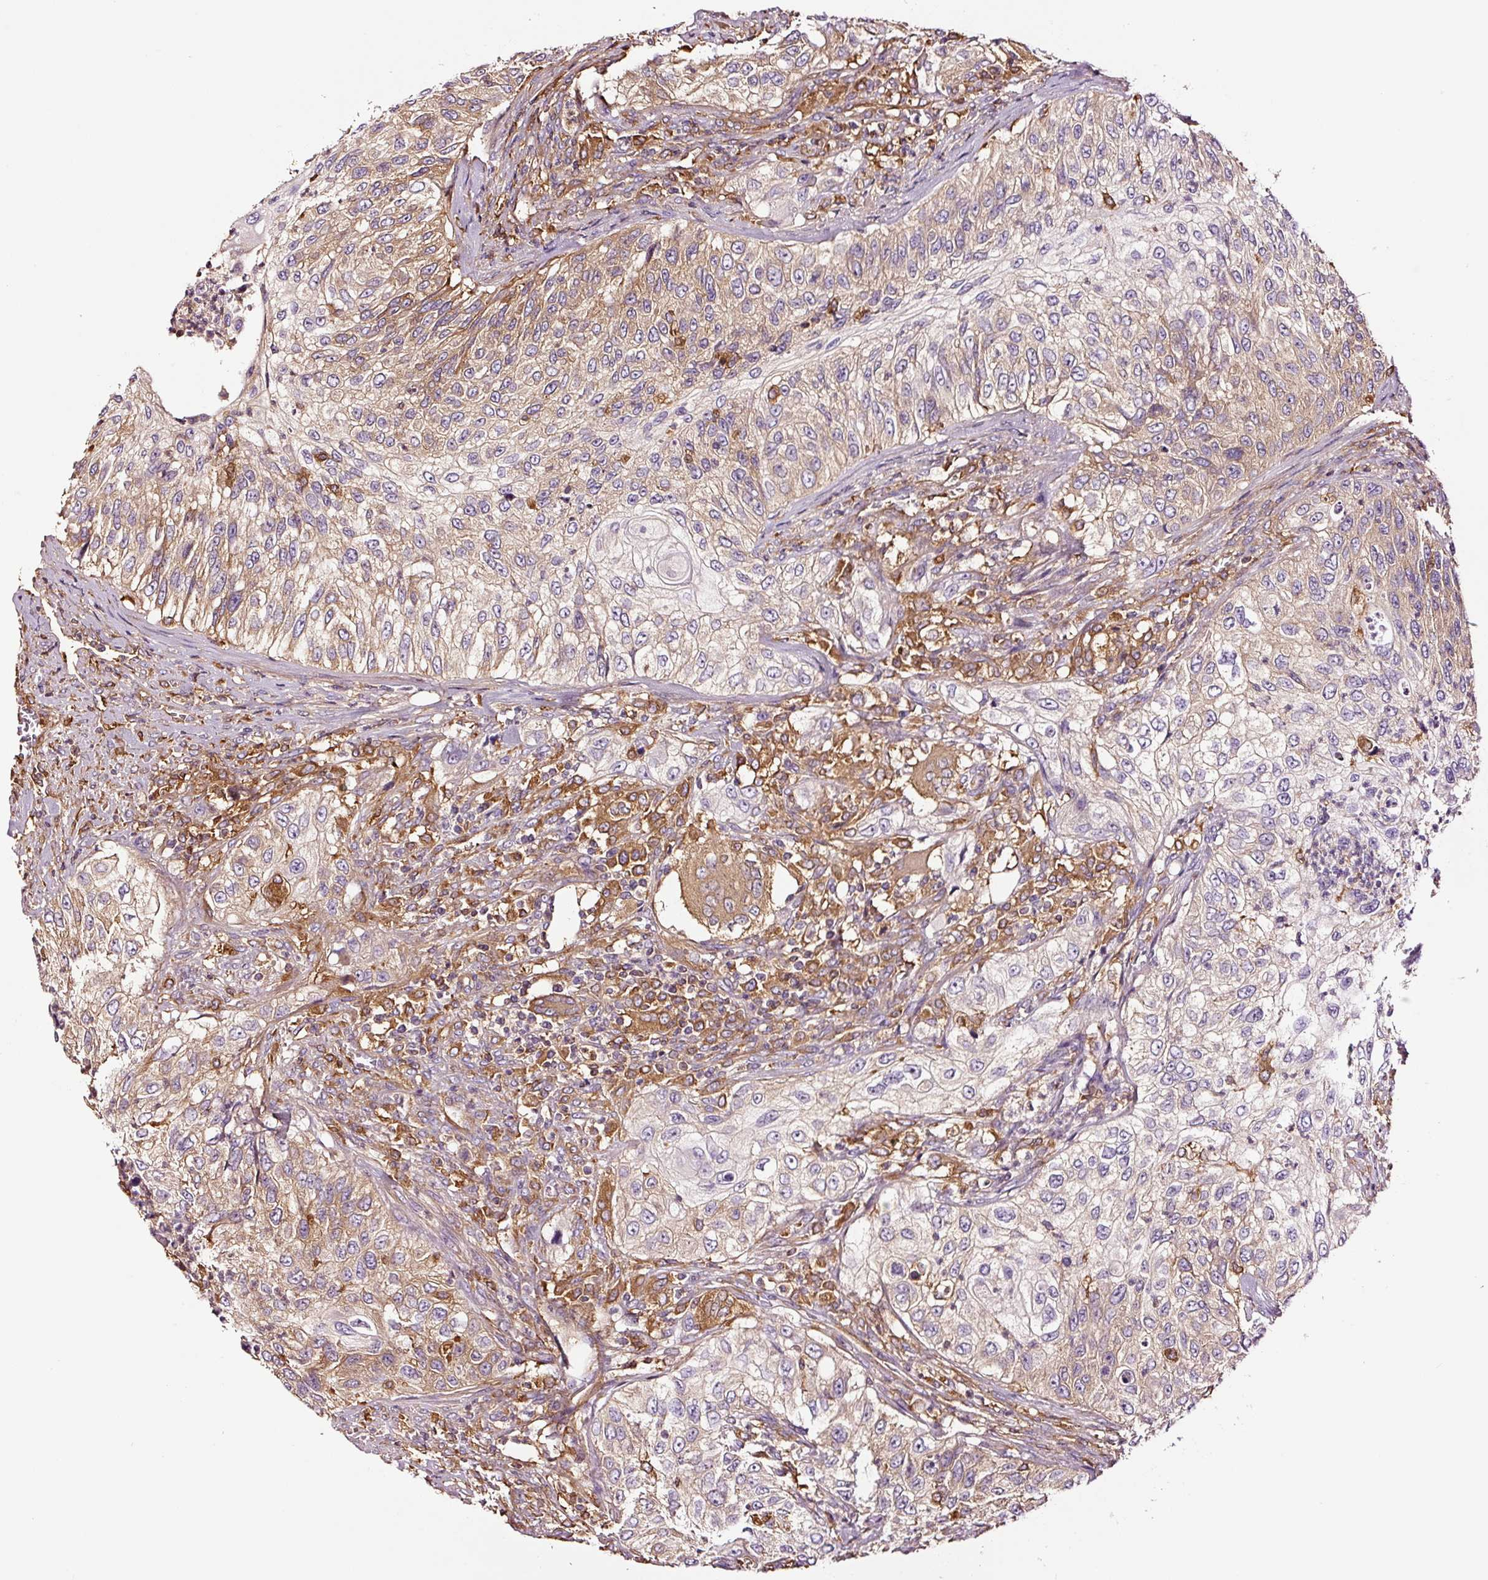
{"staining": {"intensity": "weak", "quantity": "25%-75%", "location": "cytoplasmic/membranous"}, "tissue": "urothelial cancer", "cell_type": "Tumor cells", "image_type": "cancer", "snomed": [{"axis": "morphology", "description": "Urothelial carcinoma, High grade"}, {"axis": "topography", "description": "Urinary bladder"}], "caption": "High-grade urothelial carcinoma tissue demonstrates weak cytoplasmic/membranous expression in about 25%-75% of tumor cells, visualized by immunohistochemistry.", "gene": "METAP1", "patient": {"sex": "female", "age": 60}}